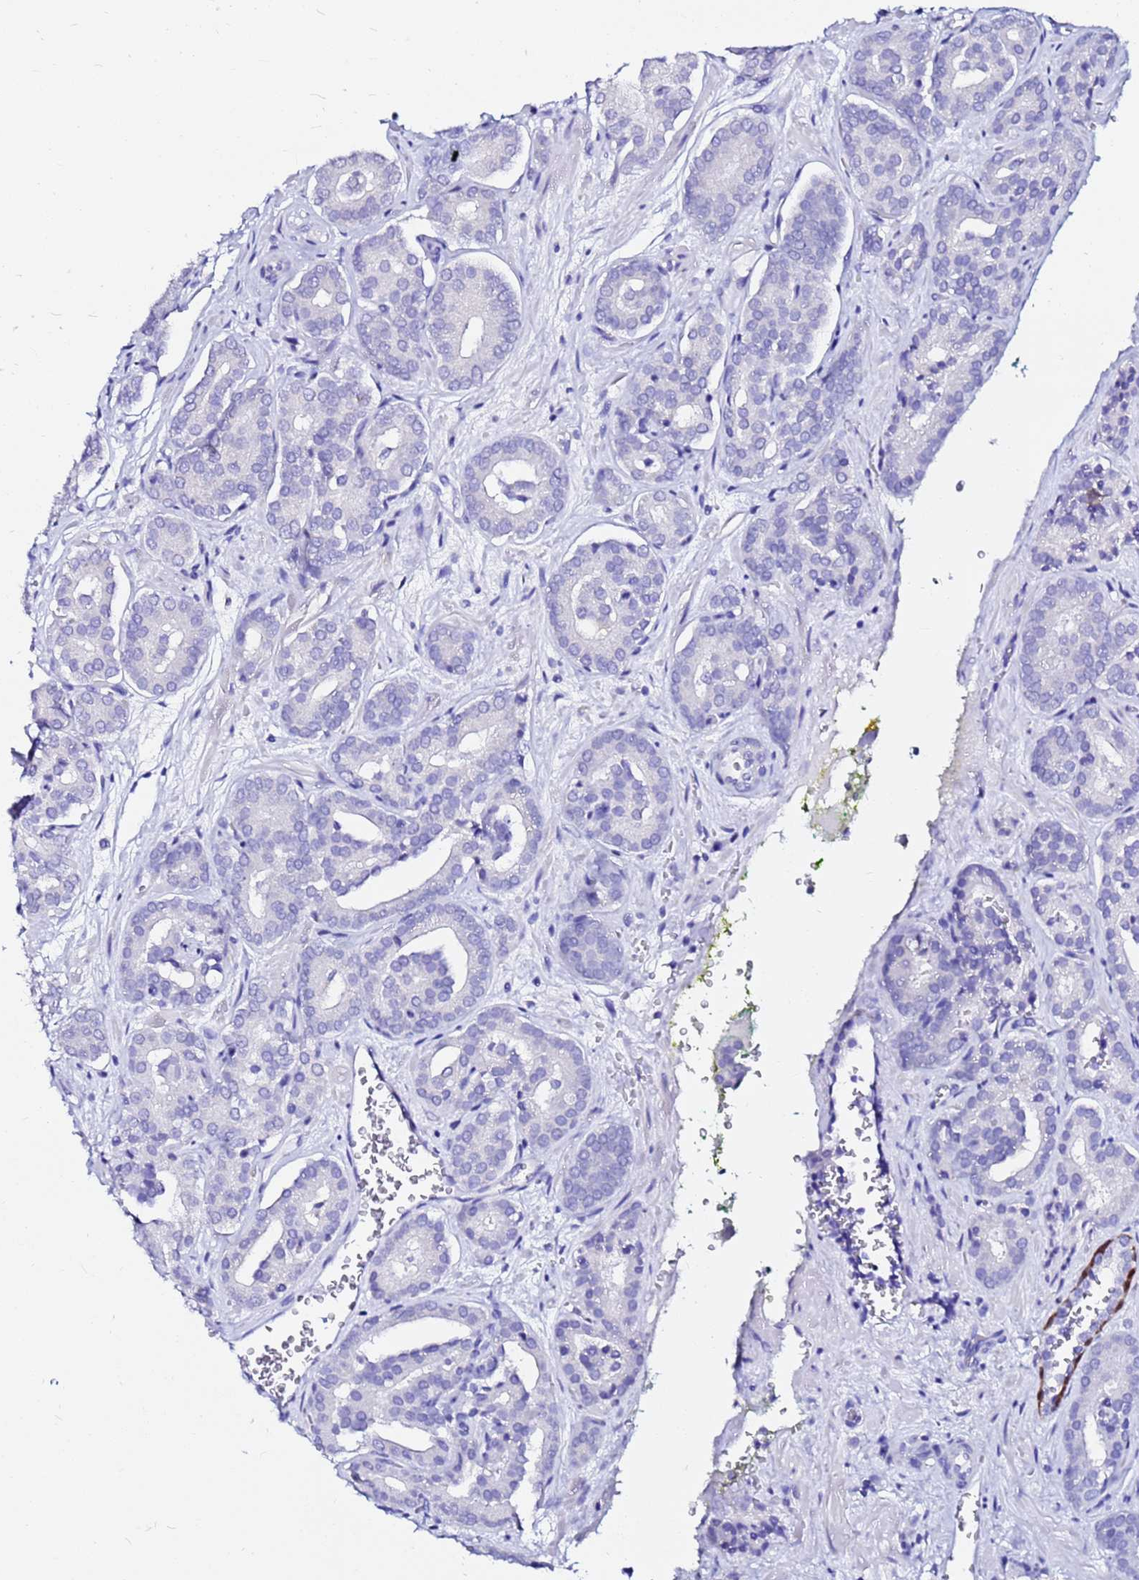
{"staining": {"intensity": "negative", "quantity": "none", "location": "none"}, "tissue": "prostate cancer", "cell_type": "Tumor cells", "image_type": "cancer", "snomed": [{"axis": "morphology", "description": "Adenocarcinoma, High grade"}, {"axis": "topography", "description": "Prostate"}], "caption": "A histopathology image of prostate cancer stained for a protein displays no brown staining in tumor cells.", "gene": "PPP1R14C", "patient": {"sex": "male", "age": 66}}